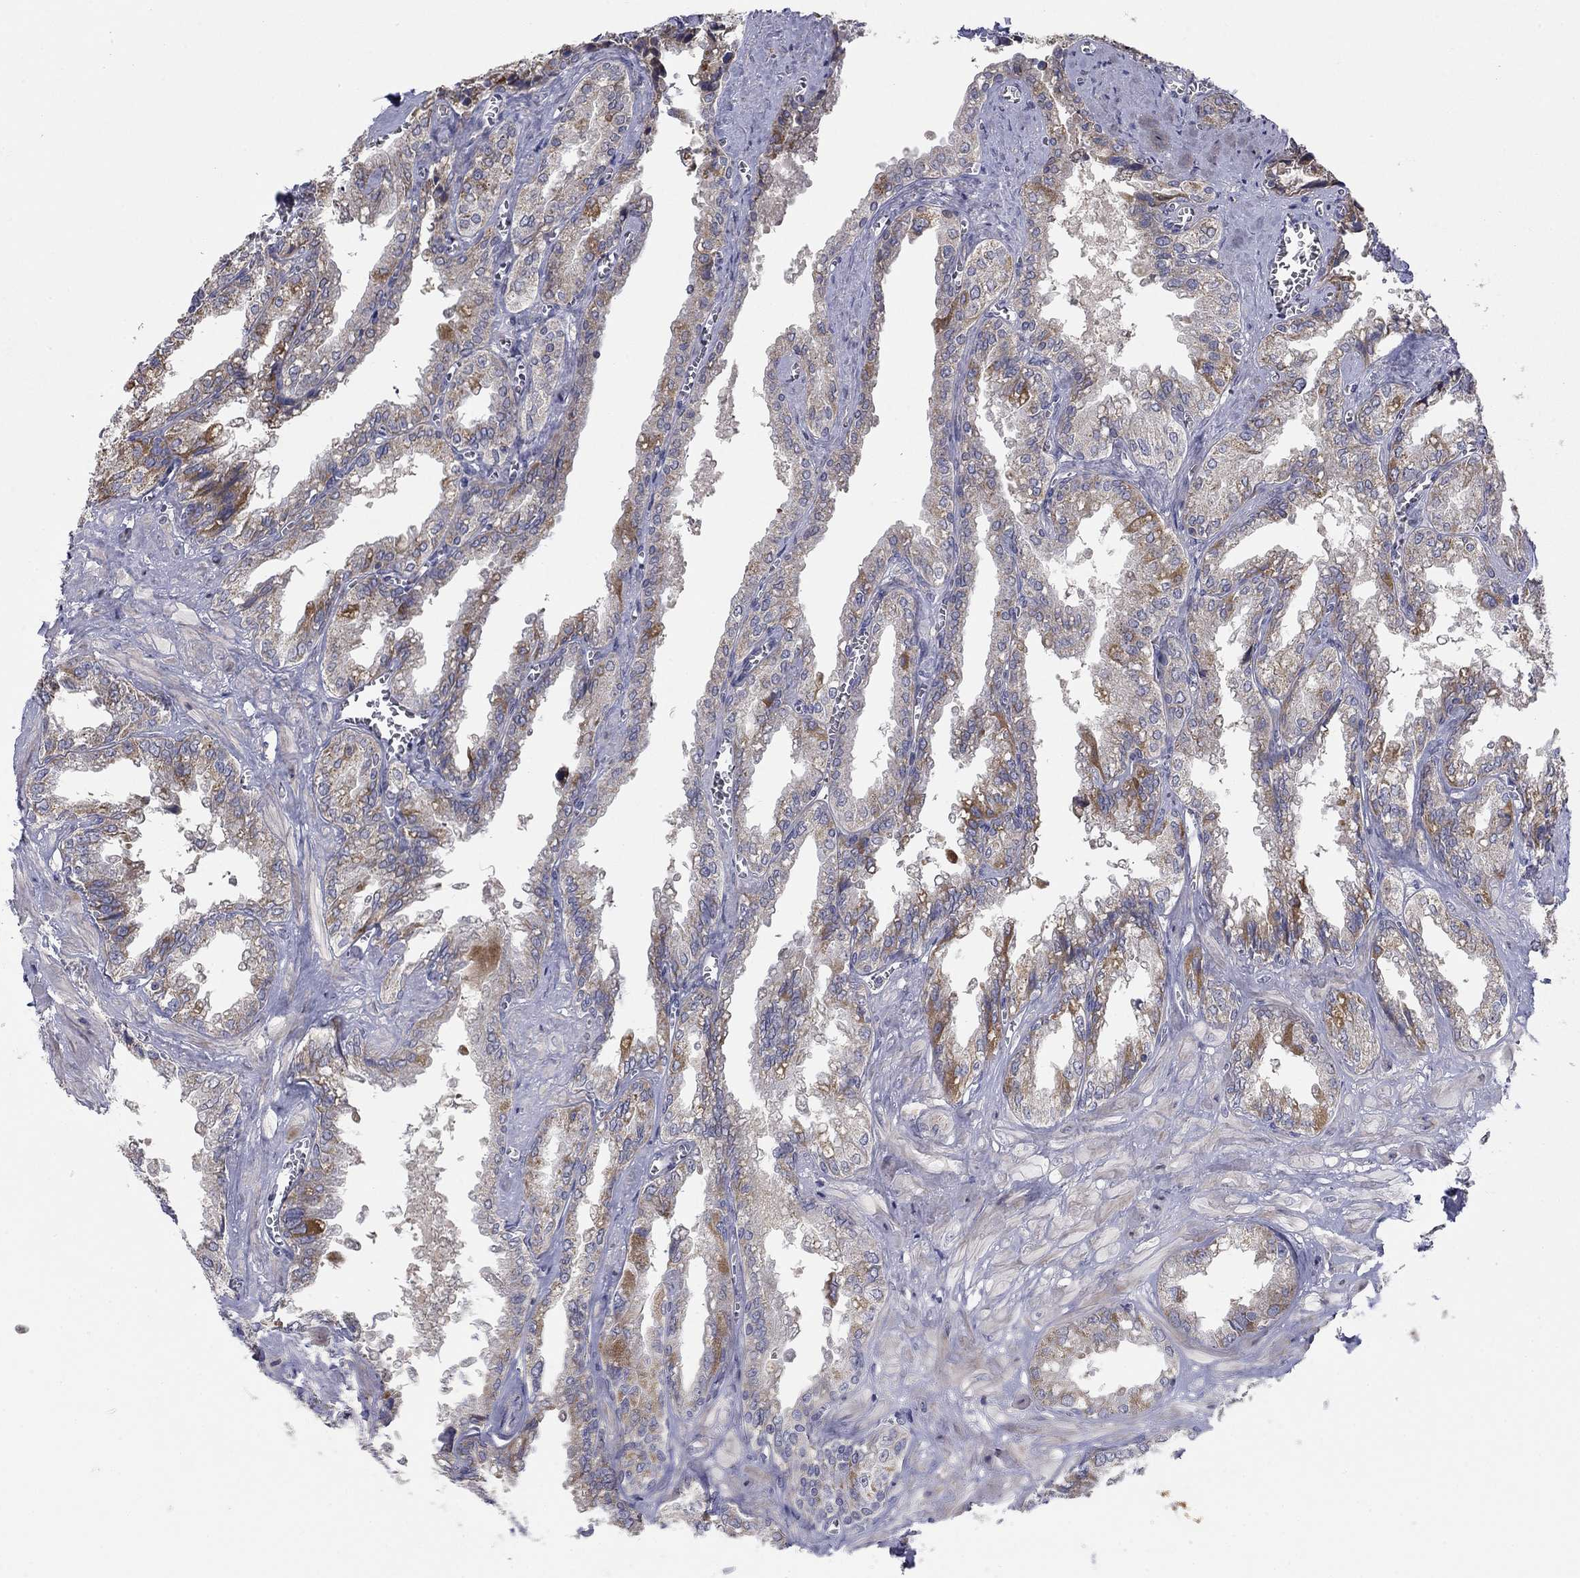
{"staining": {"intensity": "strong", "quantity": "<25%", "location": "cytoplasmic/membranous"}, "tissue": "seminal vesicle", "cell_type": "Glandular cells", "image_type": "normal", "snomed": [{"axis": "morphology", "description": "Normal tissue, NOS"}, {"axis": "topography", "description": "Seminal veicle"}], "caption": "Immunohistochemistry of normal human seminal vesicle shows medium levels of strong cytoplasmic/membranous staining in approximately <25% of glandular cells. Immunohistochemistry (ihc) stains the protein of interest in brown and the nuclei are stained blue.", "gene": "MMAA", "patient": {"sex": "male", "age": 67}}